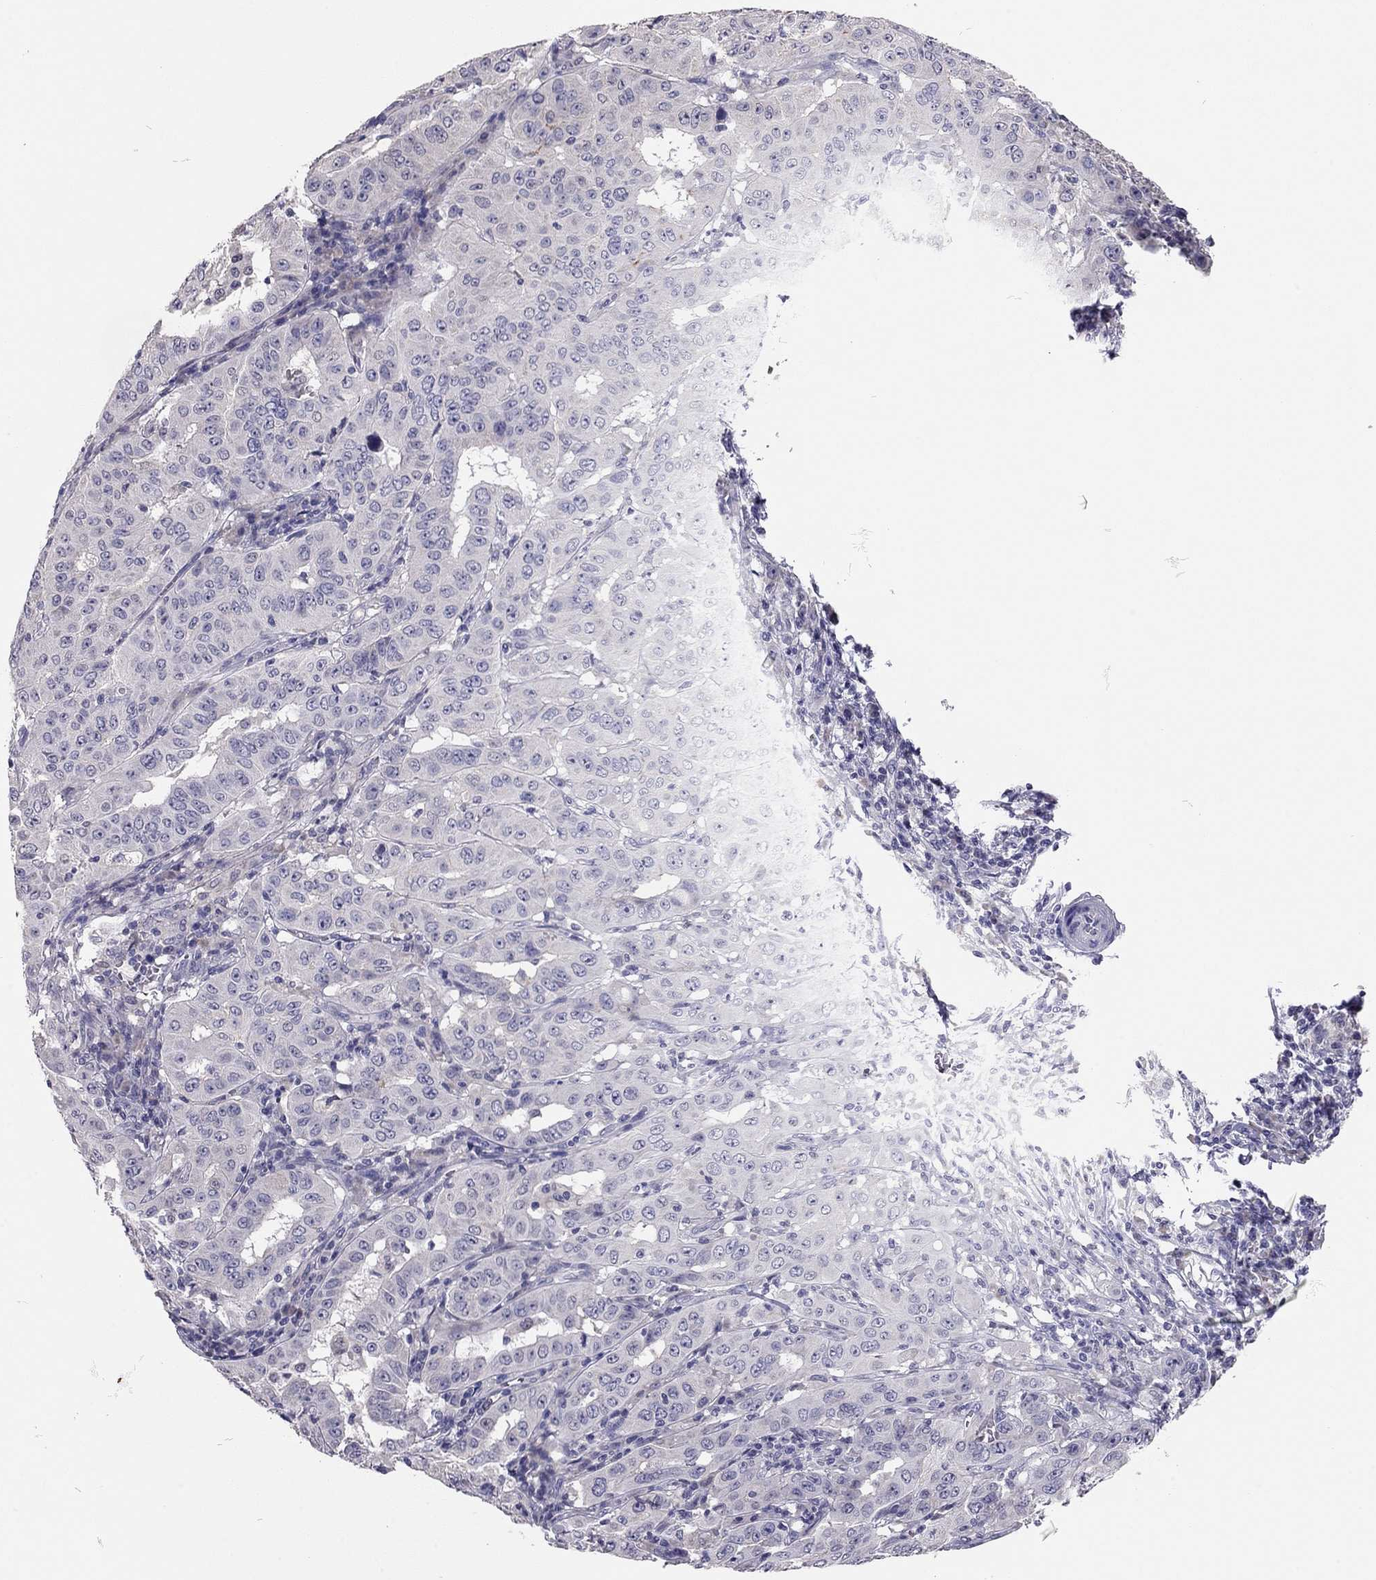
{"staining": {"intensity": "negative", "quantity": "none", "location": "none"}, "tissue": "pancreatic cancer", "cell_type": "Tumor cells", "image_type": "cancer", "snomed": [{"axis": "morphology", "description": "Adenocarcinoma, NOS"}, {"axis": "topography", "description": "Pancreas"}], "caption": "IHC photomicrograph of neoplastic tissue: human adenocarcinoma (pancreatic) stained with DAB exhibits no significant protein positivity in tumor cells.", "gene": "SCARB1", "patient": {"sex": "male", "age": 63}}